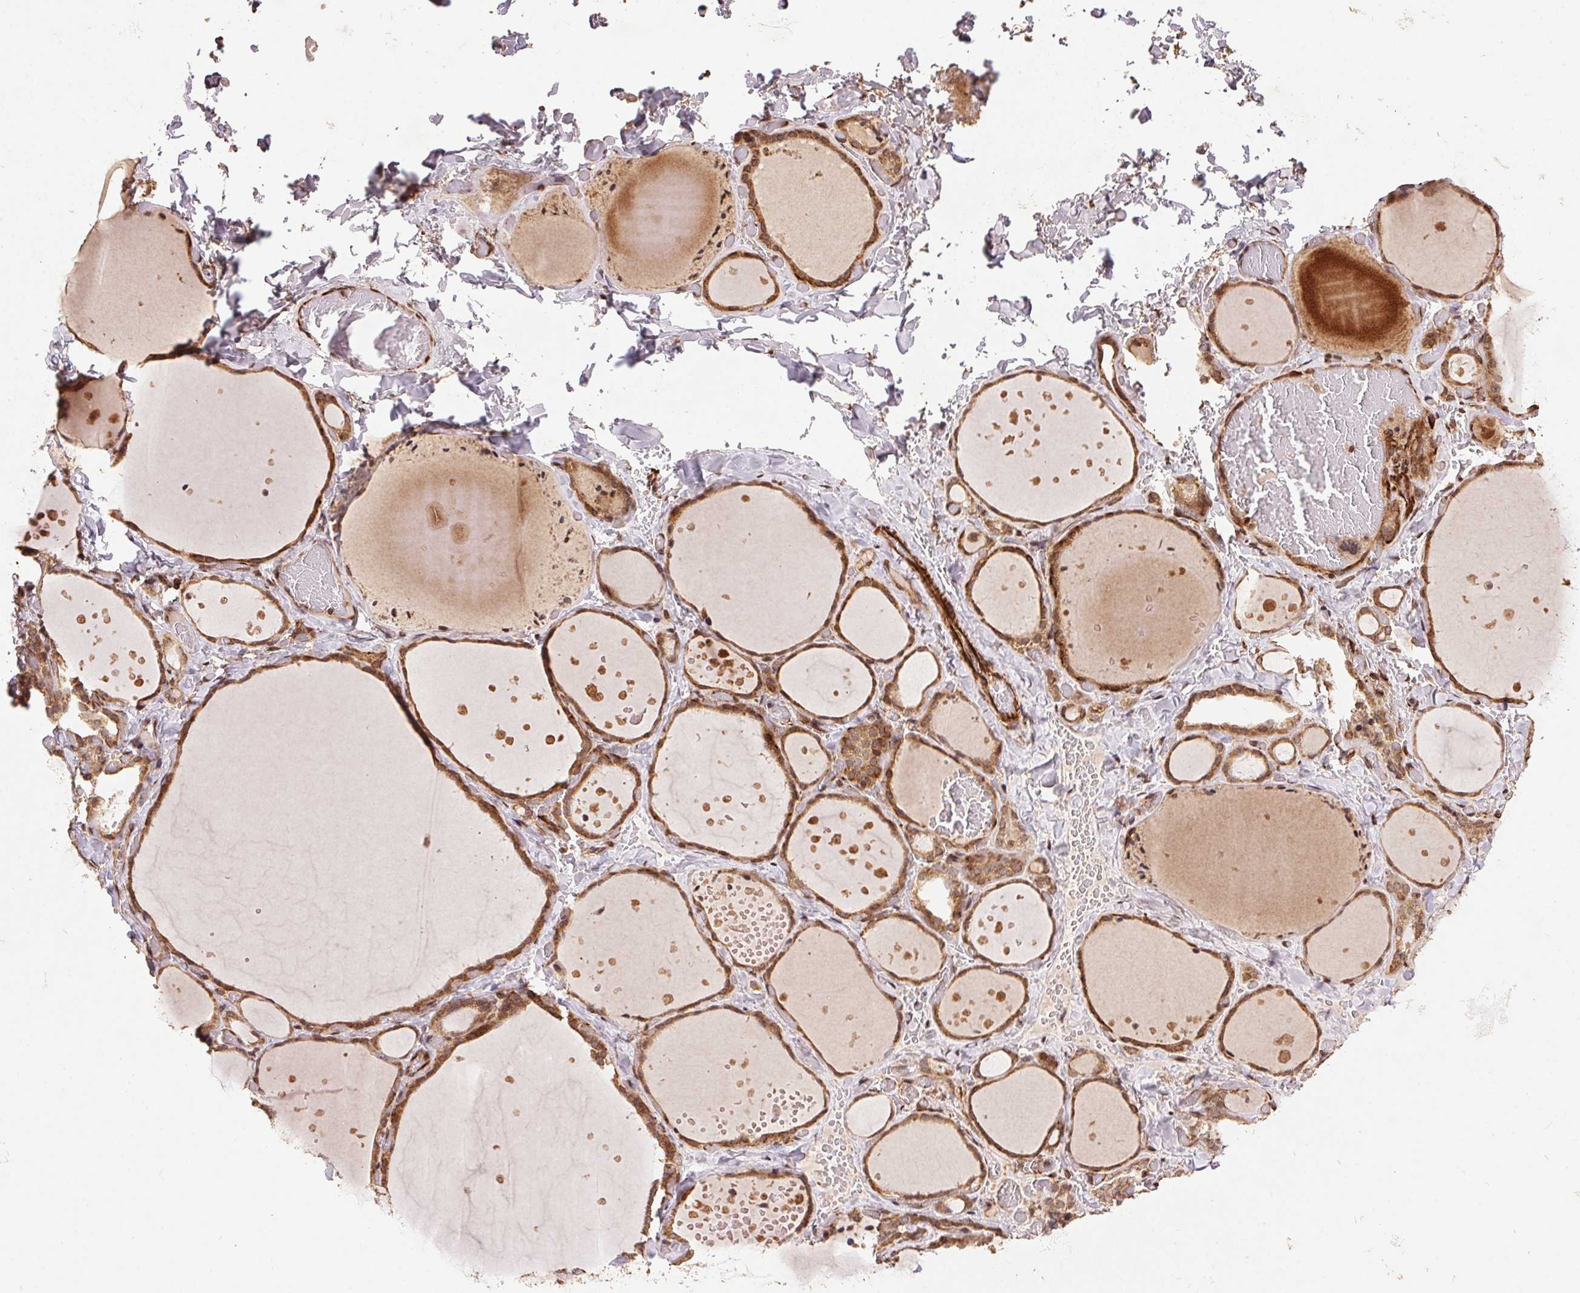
{"staining": {"intensity": "moderate", "quantity": ">75%", "location": "cytoplasmic/membranous"}, "tissue": "thyroid gland", "cell_type": "Glandular cells", "image_type": "normal", "snomed": [{"axis": "morphology", "description": "Normal tissue, NOS"}, {"axis": "topography", "description": "Thyroid gland"}], "caption": "Protein expression analysis of unremarkable human thyroid gland reveals moderate cytoplasmic/membranous positivity in approximately >75% of glandular cells. The staining was performed using DAB (3,3'-diaminobenzidine) to visualize the protein expression in brown, while the nuclei were stained in blue with hematoxylin (Magnification: 20x).", "gene": "SPRED2", "patient": {"sex": "female", "age": 36}}